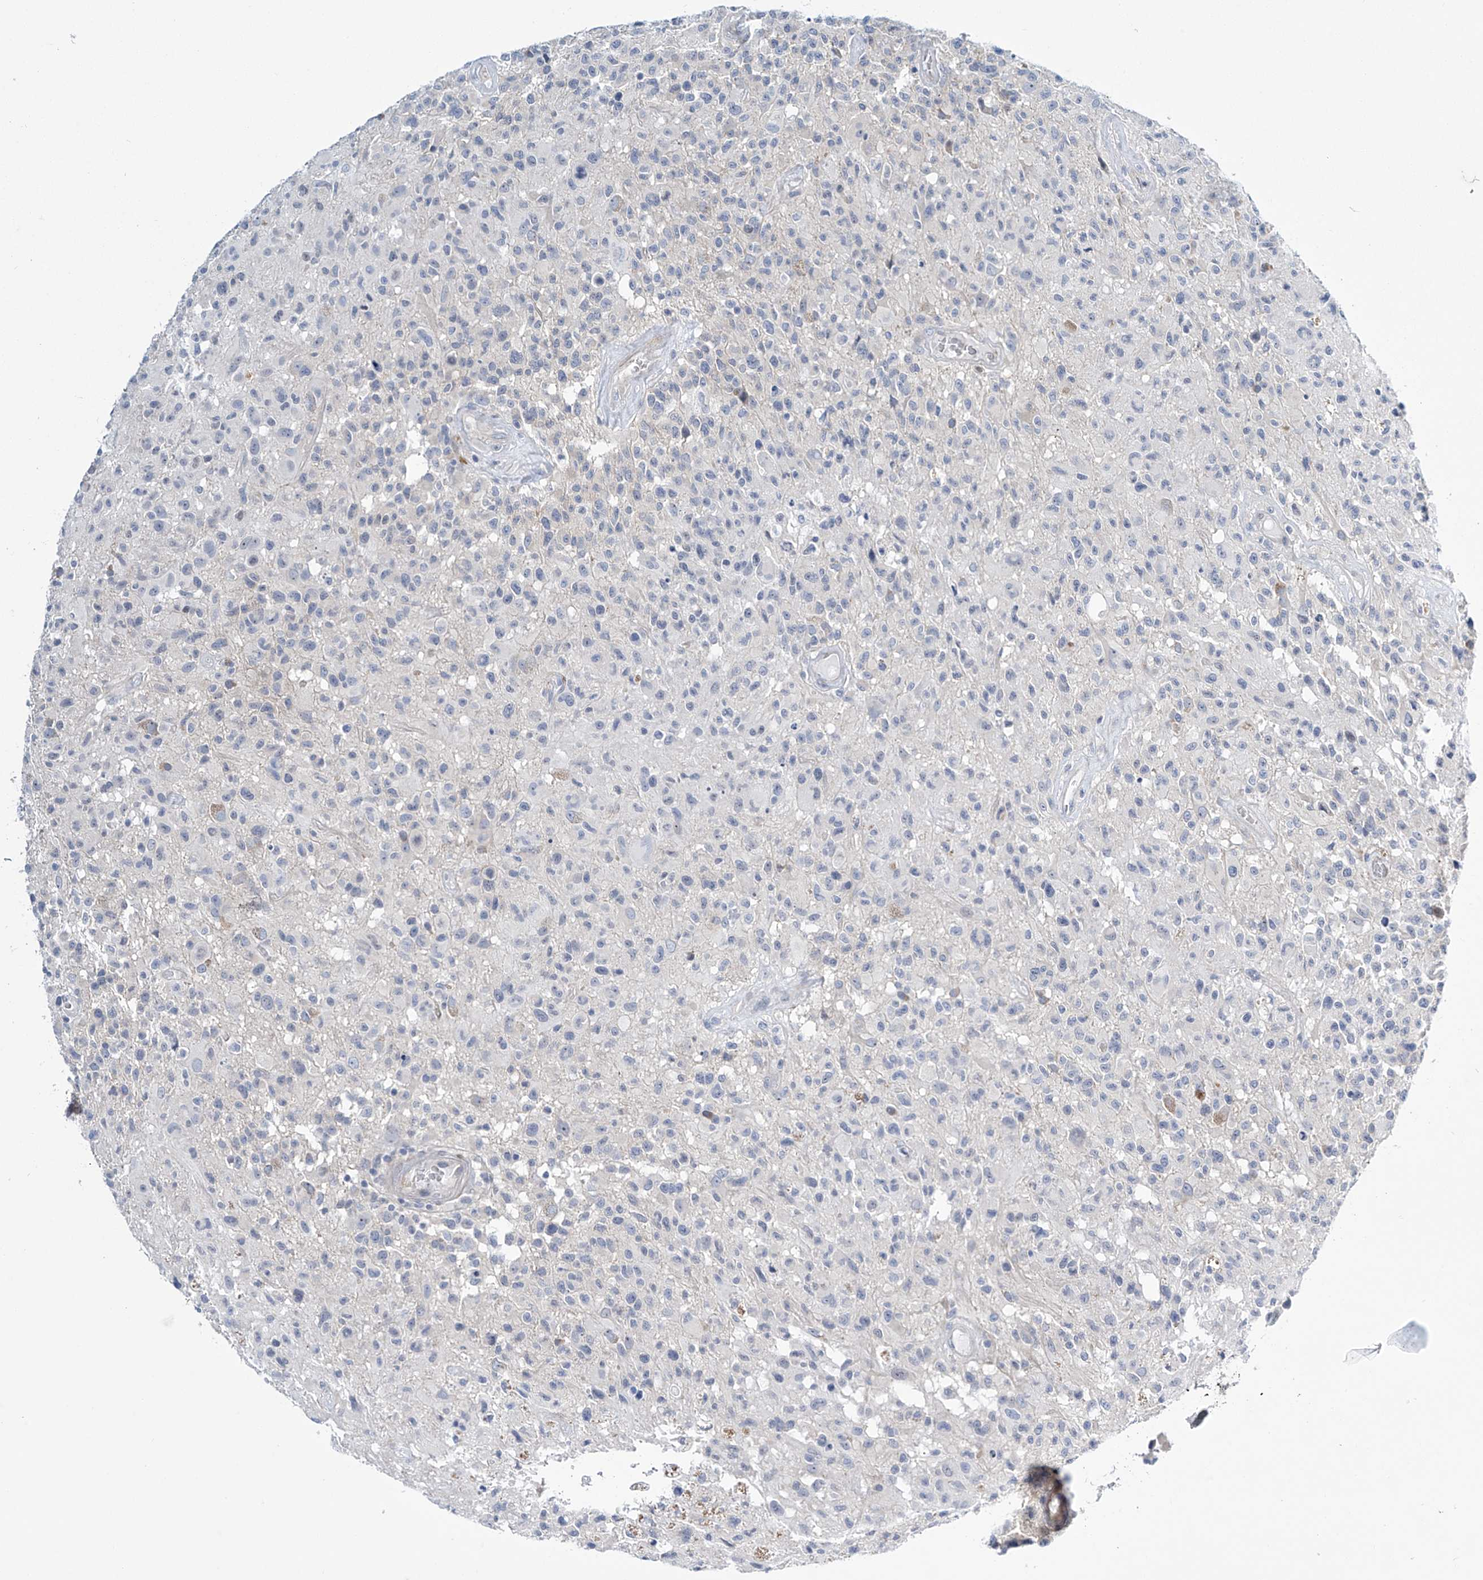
{"staining": {"intensity": "negative", "quantity": "none", "location": "none"}, "tissue": "glioma", "cell_type": "Tumor cells", "image_type": "cancer", "snomed": [{"axis": "morphology", "description": "Glioma, malignant, High grade"}, {"axis": "morphology", "description": "Glioblastoma, NOS"}, {"axis": "topography", "description": "Brain"}], "caption": "Immunohistochemistry (IHC) micrograph of neoplastic tissue: human glioblastoma stained with DAB (3,3'-diaminobenzidine) reveals no significant protein positivity in tumor cells. (DAB immunohistochemistry with hematoxylin counter stain).", "gene": "TRIM60", "patient": {"sex": "male", "age": 60}}